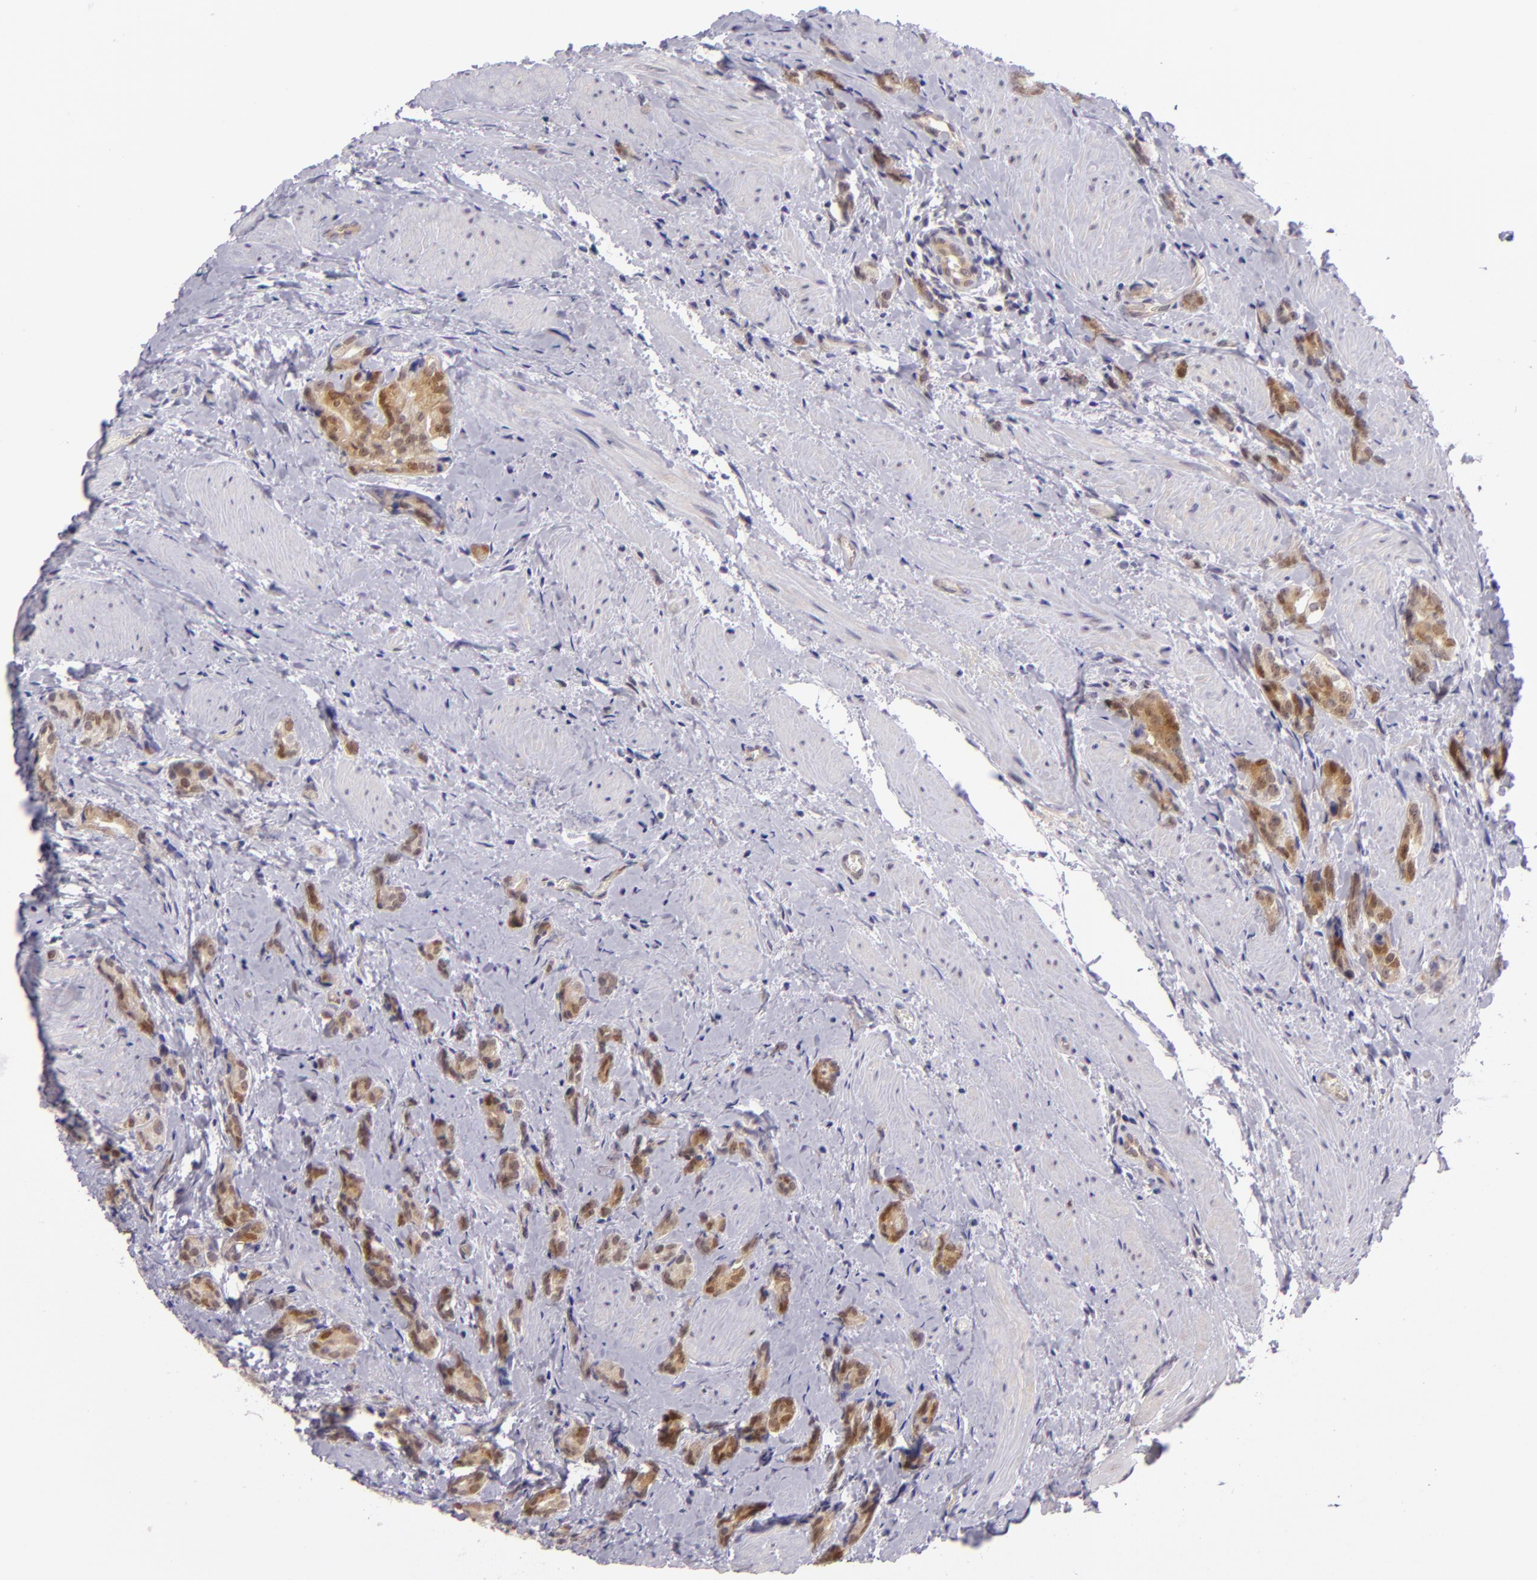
{"staining": {"intensity": "moderate", "quantity": ">75%", "location": "cytoplasmic/membranous,nuclear"}, "tissue": "prostate cancer", "cell_type": "Tumor cells", "image_type": "cancer", "snomed": [{"axis": "morphology", "description": "Adenocarcinoma, Medium grade"}, {"axis": "topography", "description": "Prostate"}], "caption": "This histopathology image reveals immunohistochemistry (IHC) staining of human prostate adenocarcinoma (medium-grade), with medium moderate cytoplasmic/membranous and nuclear expression in approximately >75% of tumor cells.", "gene": "CSE1L", "patient": {"sex": "male", "age": 59}}